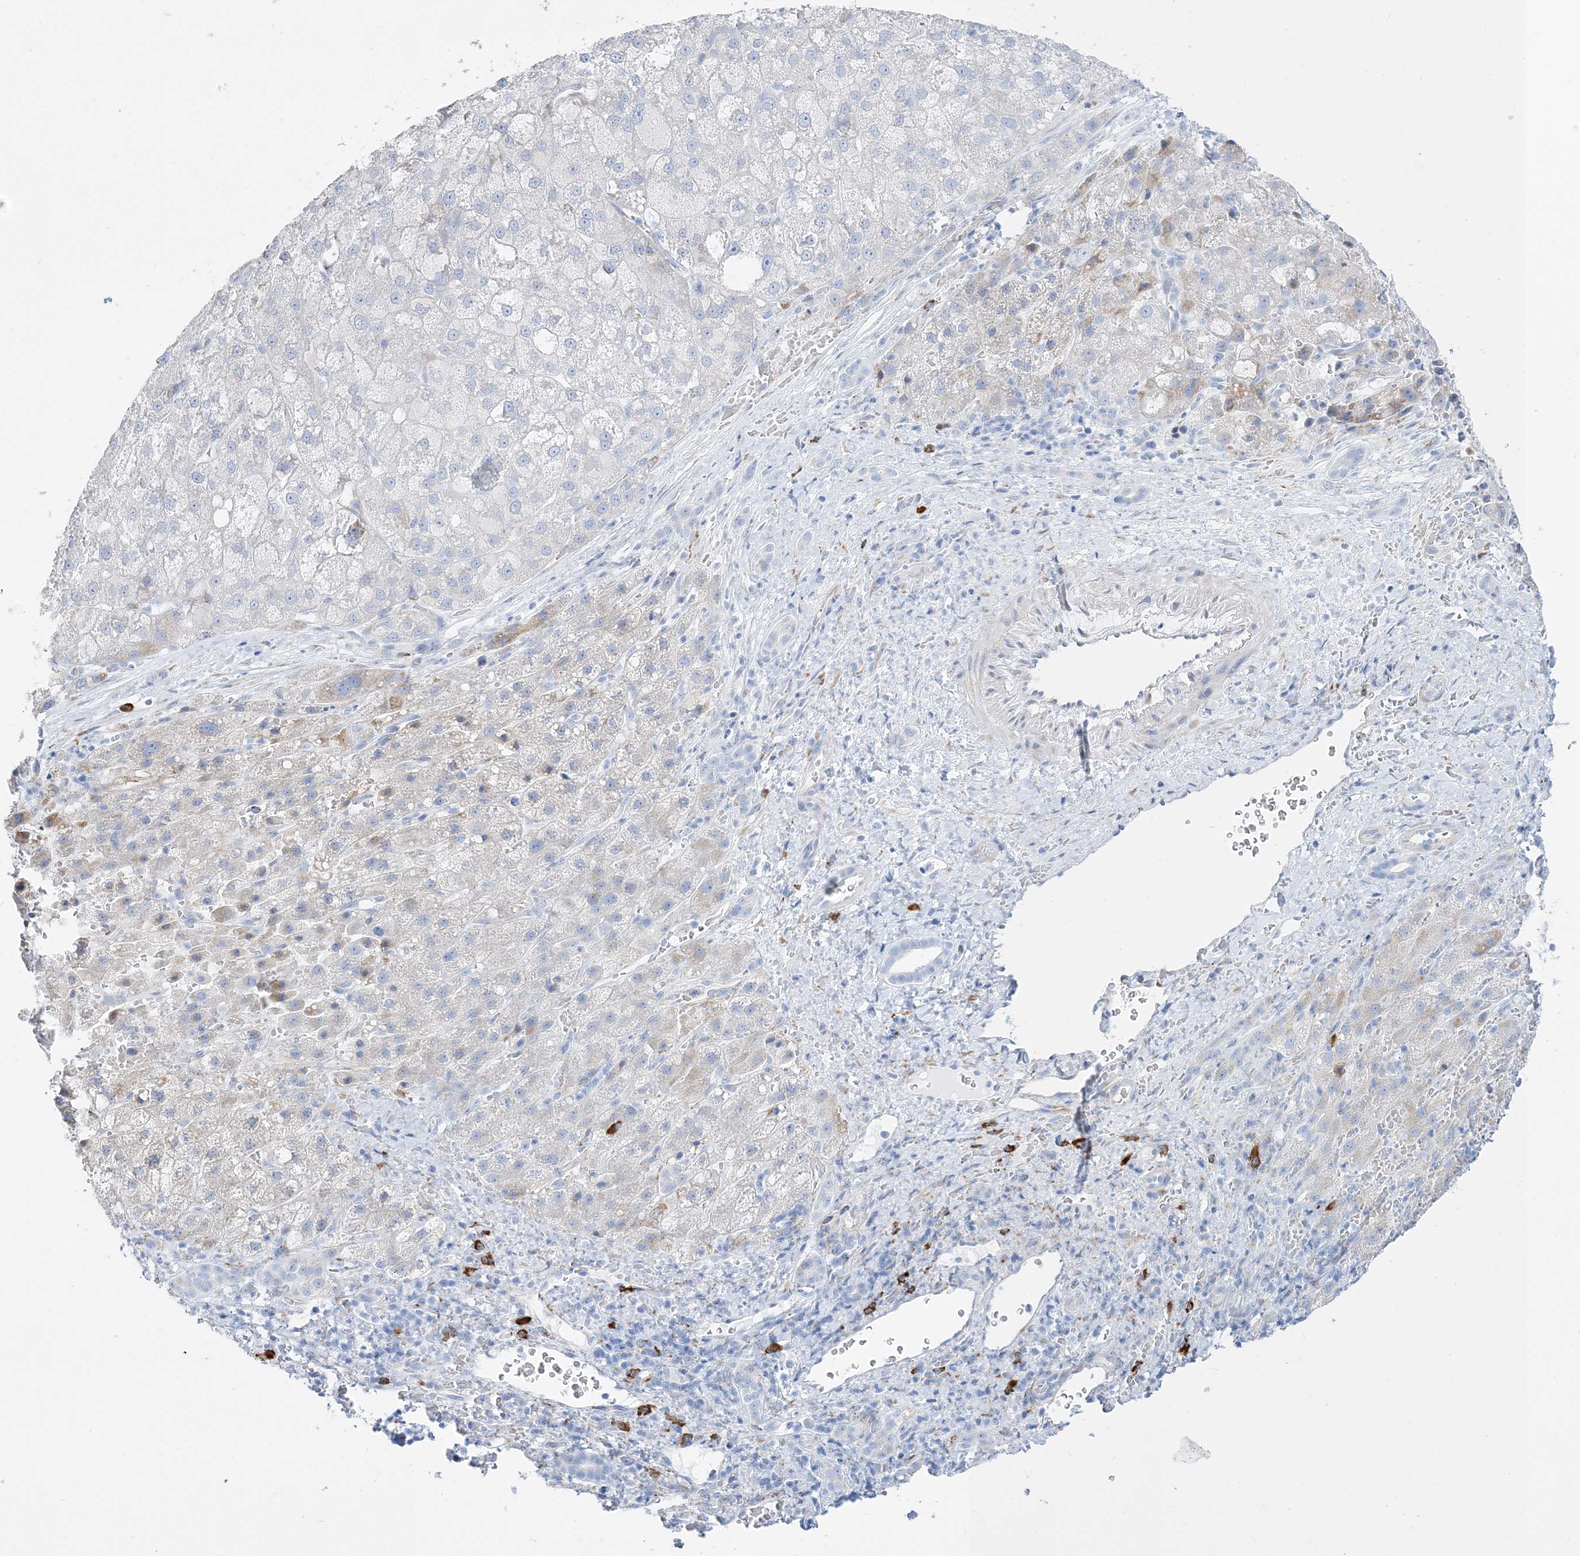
{"staining": {"intensity": "negative", "quantity": "none", "location": "none"}, "tissue": "liver cancer", "cell_type": "Tumor cells", "image_type": "cancer", "snomed": [{"axis": "morphology", "description": "Carcinoma, Hepatocellular, NOS"}, {"axis": "topography", "description": "Liver"}], "caption": "DAB immunohistochemical staining of liver cancer demonstrates no significant staining in tumor cells.", "gene": "TSPYL6", "patient": {"sex": "male", "age": 57}}